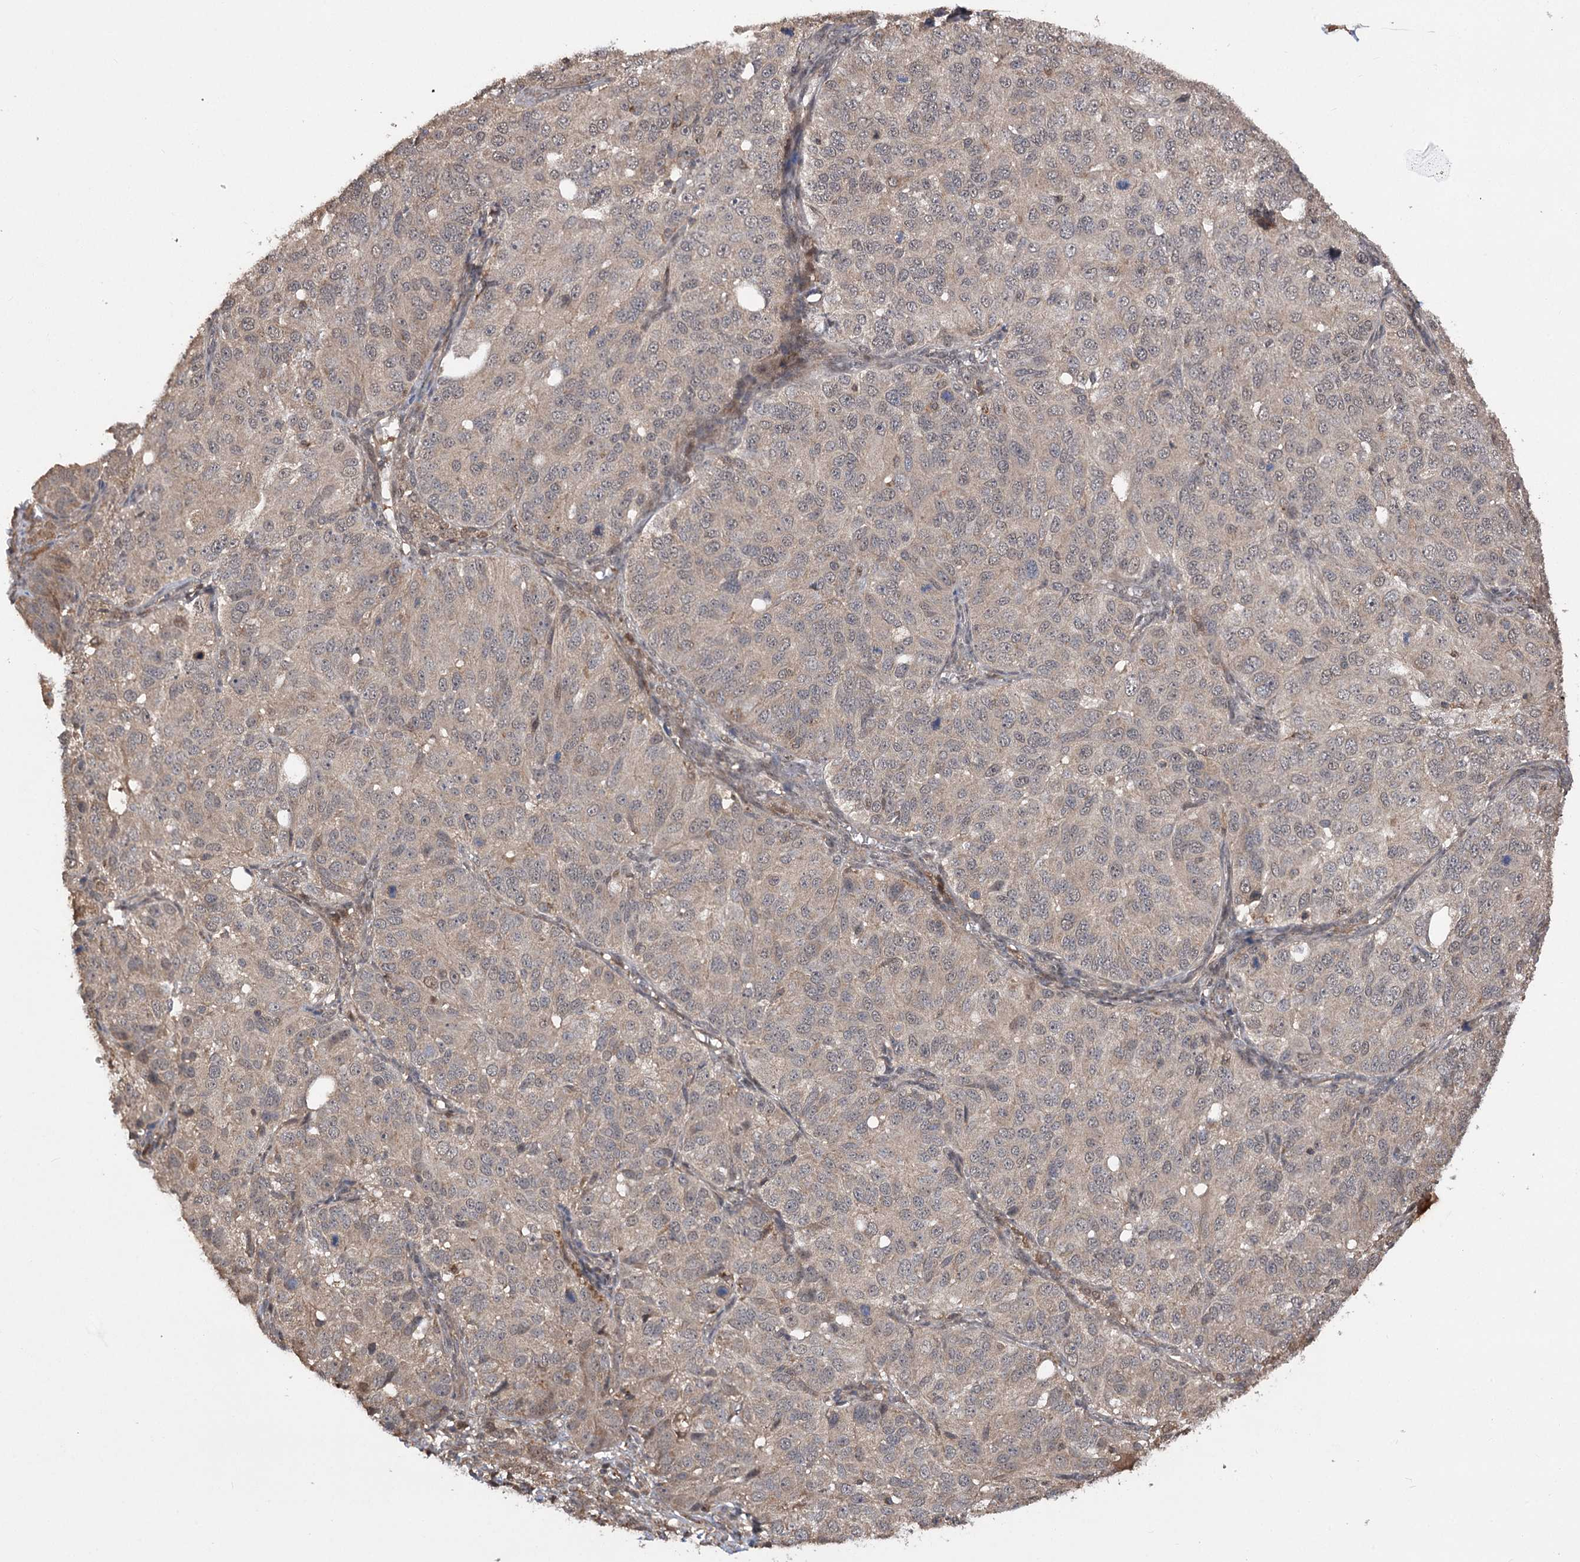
{"staining": {"intensity": "weak", "quantity": ">75%", "location": "cytoplasmic/membranous,nuclear"}, "tissue": "ovarian cancer", "cell_type": "Tumor cells", "image_type": "cancer", "snomed": [{"axis": "morphology", "description": "Carcinoma, endometroid"}, {"axis": "topography", "description": "Ovary"}], "caption": "Ovarian cancer tissue shows weak cytoplasmic/membranous and nuclear positivity in about >75% of tumor cells, visualized by immunohistochemistry. (DAB (3,3'-diaminobenzidine) IHC, brown staining for protein, blue staining for nuclei).", "gene": "TENM2", "patient": {"sex": "female", "age": 51}}